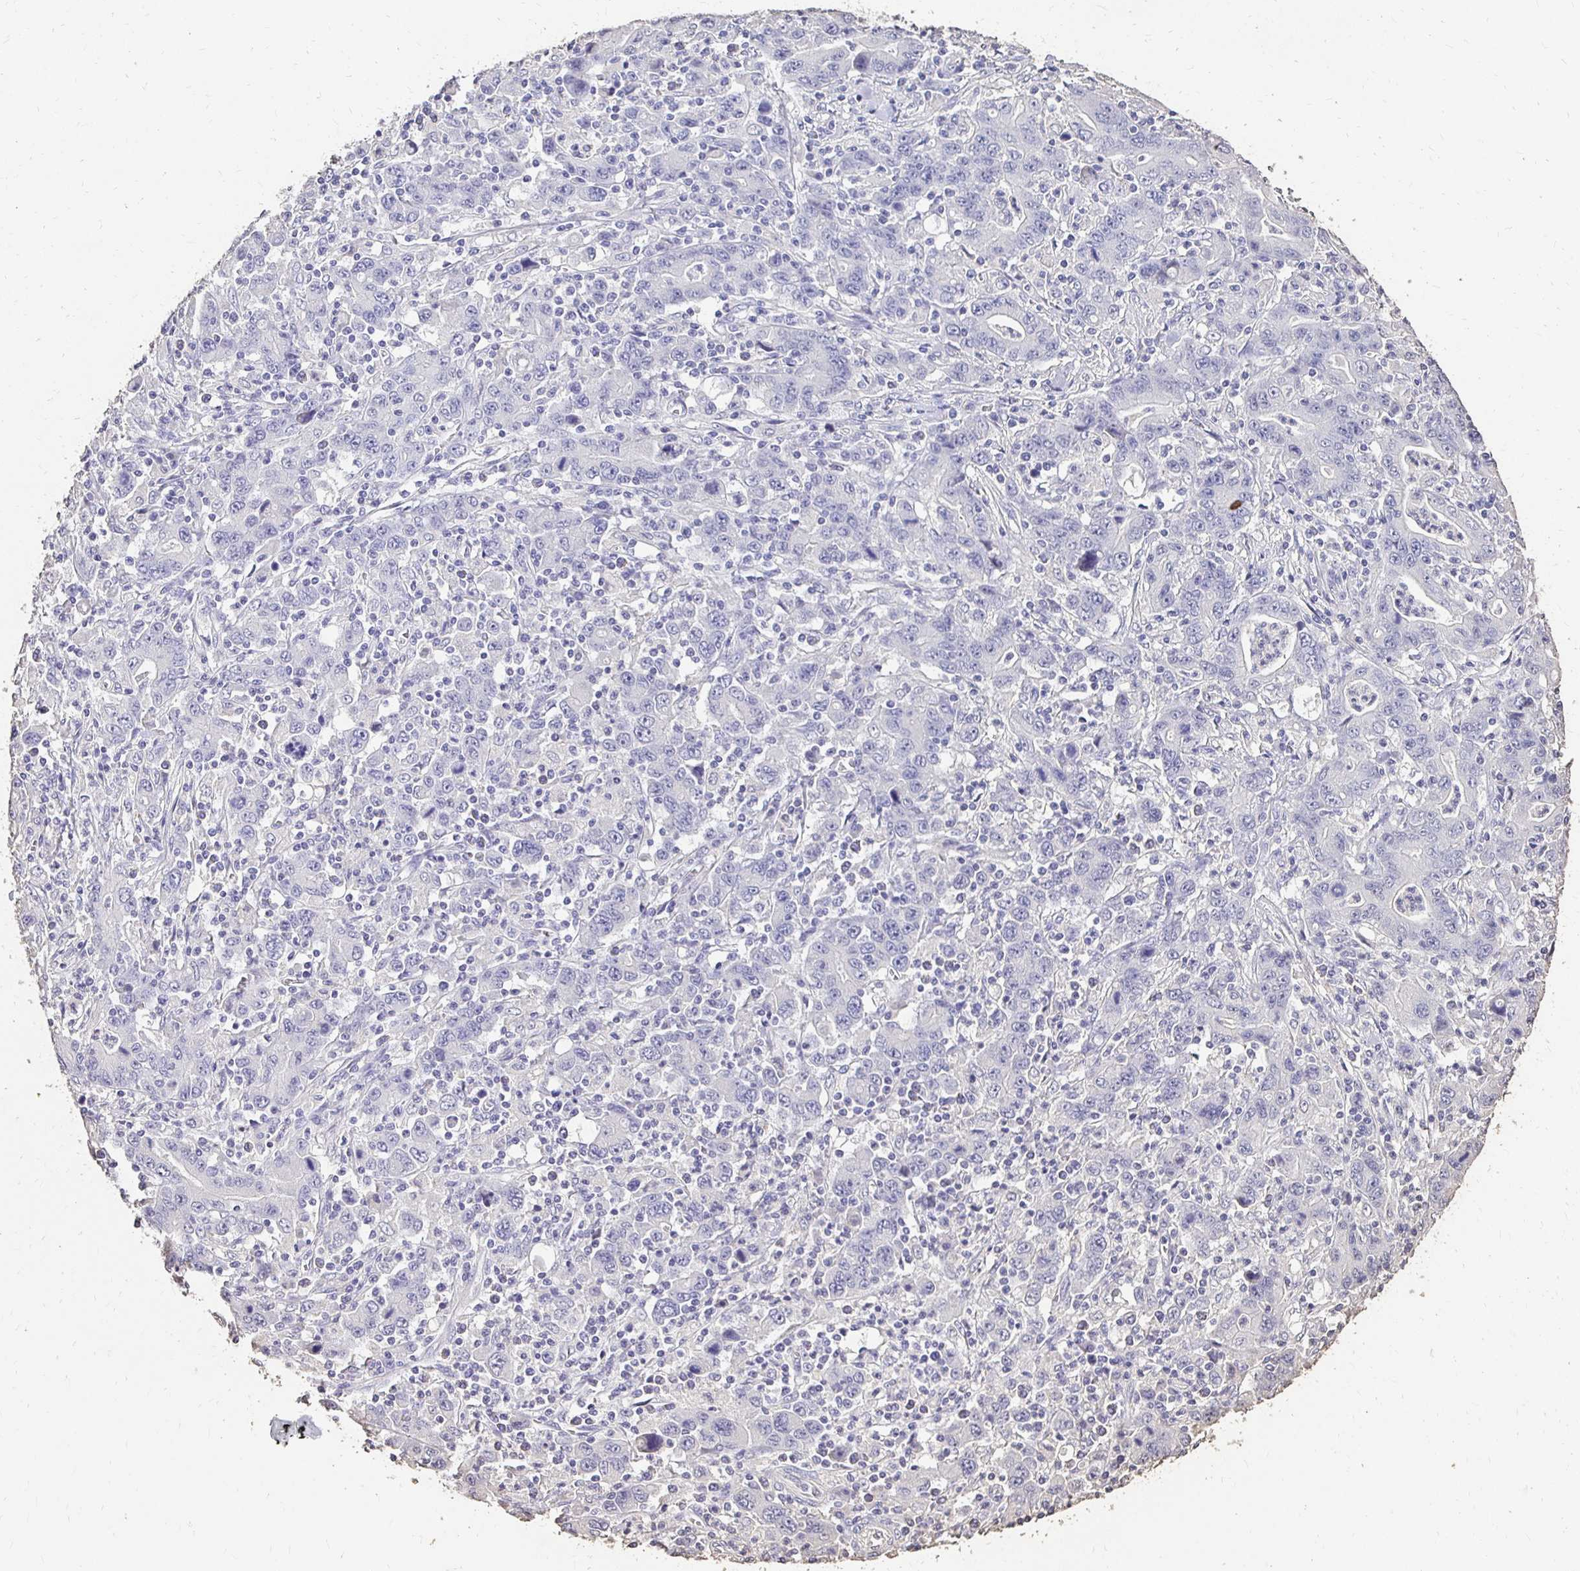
{"staining": {"intensity": "negative", "quantity": "none", "location": "none"}, "tissue": "stomach cancer", "cell_type": "Tumor cells", "image_type": "cancer", "snomed": [{"axis": "morphology", "description": "Adenocarcinoma, NOS"}, {"axis": "topography", "description": "Stomach, upper"}], "caption": "The IHC micrograph has no significant staining in tumor cells of stomach adenocarcinoma tissue. The staining is performed using DAB brown chromogen with nuclei counter-stained in using hematoxylin.", "gene": "UGT1A6", "patient": {"sex": "male", "age": 69}}